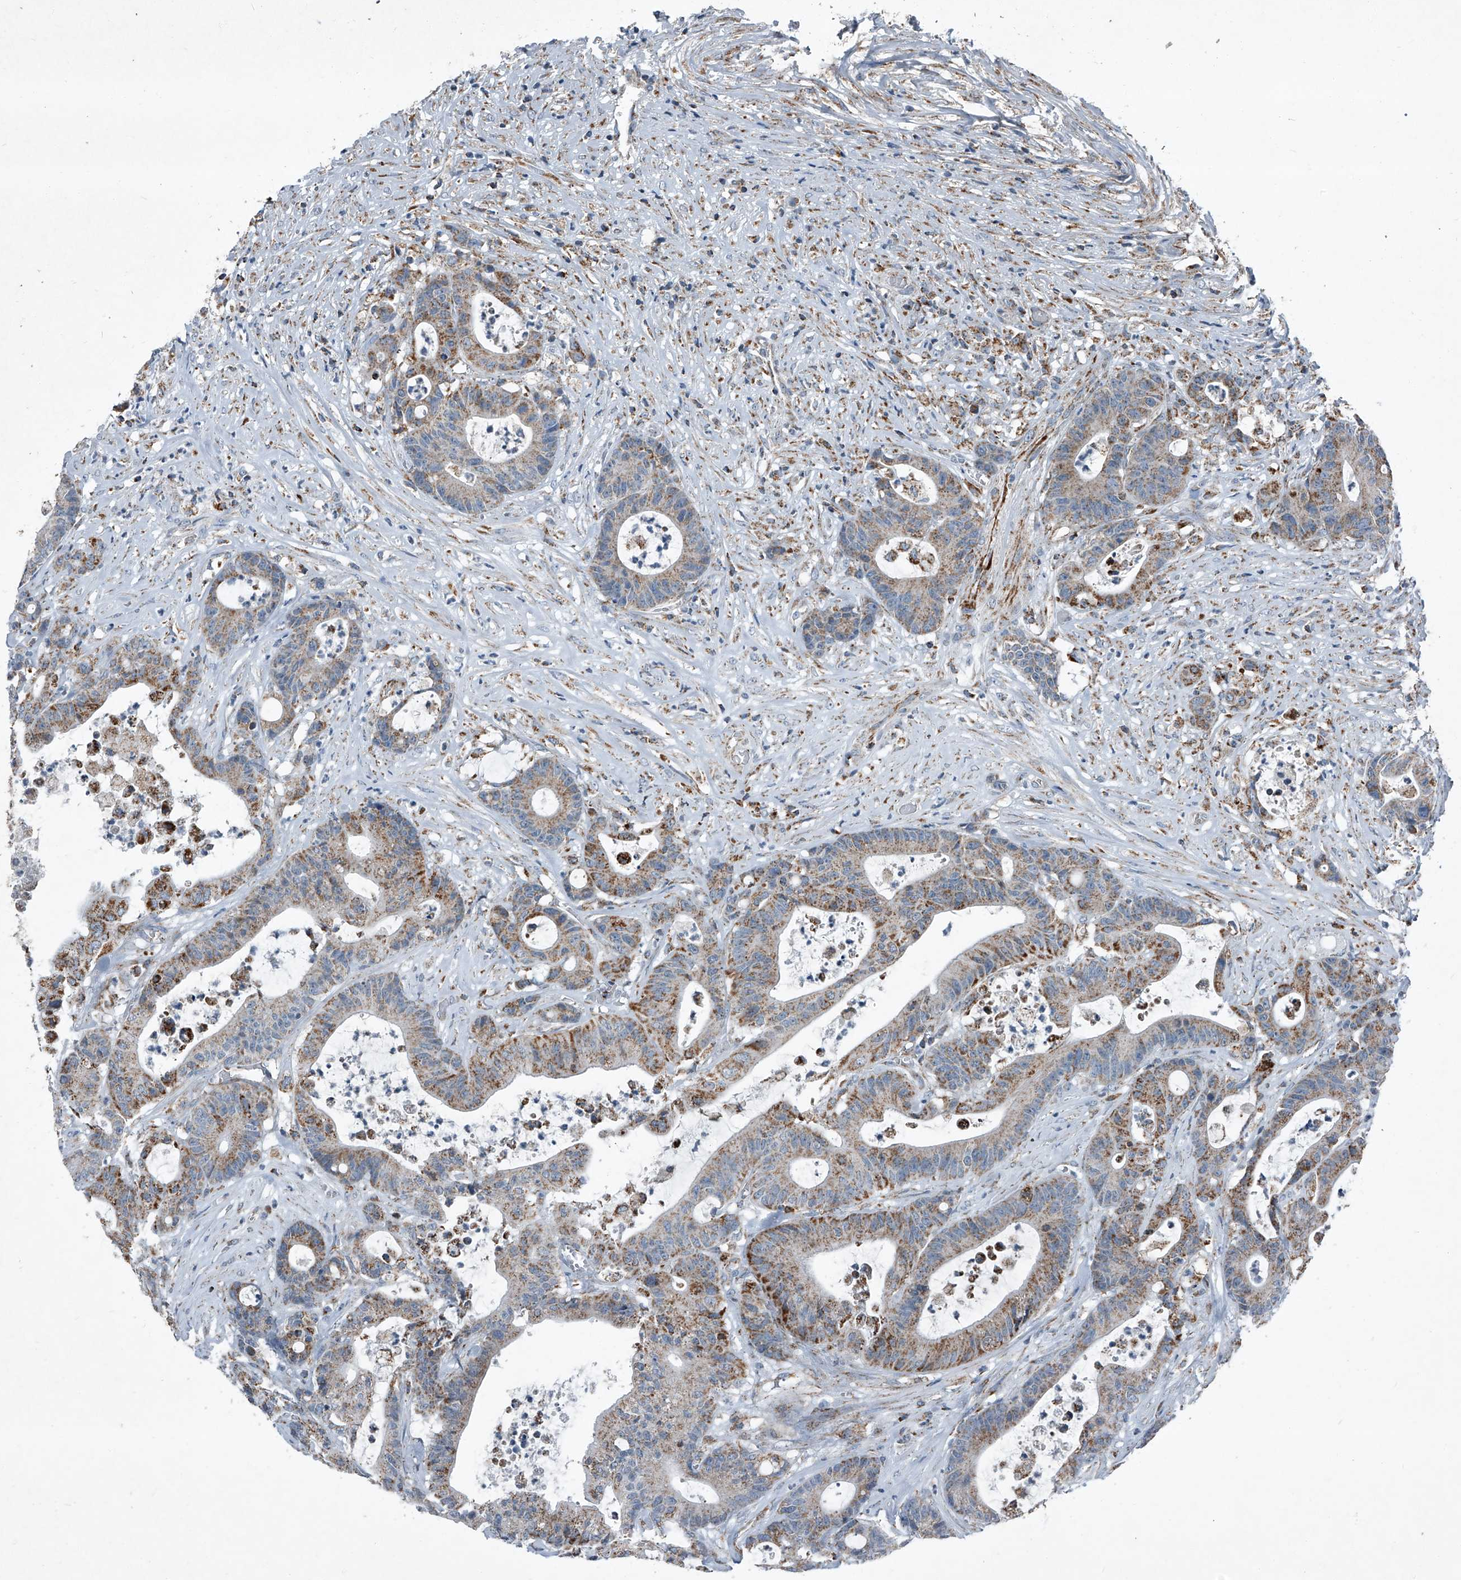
{"staining": {"intensity": "moderate", "quantity": ">75%", "location": "cytoplasmic/membranous"}, "tissue": "colorectal cancer", "cell_type": "Tumor cells", "image_type": "cancer", "snomed": [{"axis": "morphology", "description": "Adenocarcinoma, NOS"}, {"axis": "topography", "description": "Colon"}], "caption": "High-magnification brightfield microscopy of adenocarcinoma (colorectal) stained with DAB (brown) and counterstained with hematoxylin (blue). tumor cells exhibit moderate cytoplasmic/membranous expression is present in about>75% of cells.", "gene": "CHRNA7", "patient": {"sex": "female", "age": 84}}